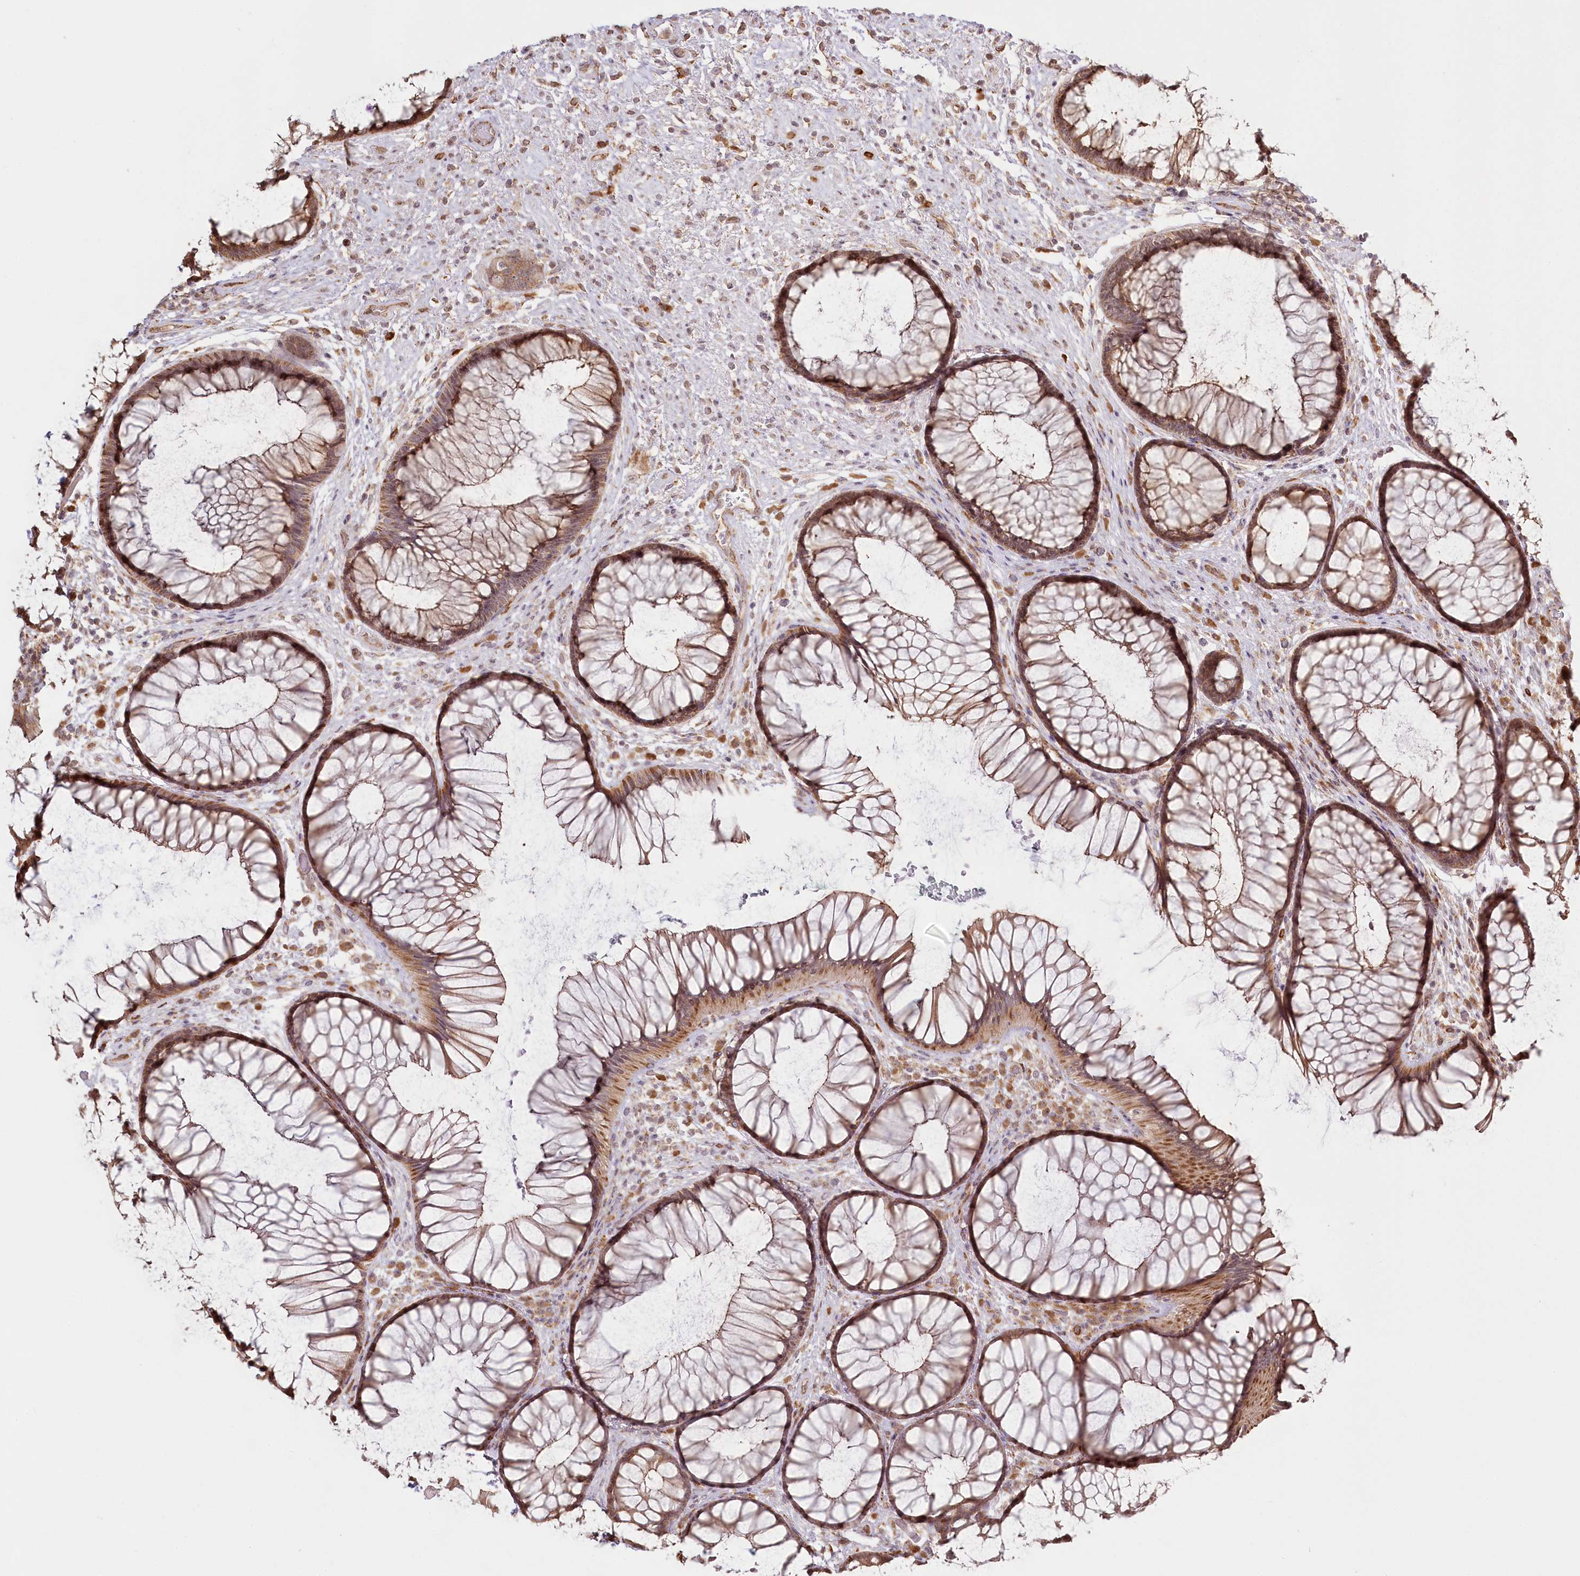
{"staining": {"intensity": "moderate", "quantity": ">75%", "location": "cytoplasmic/membranous,nuclear"}, "tissue": "rectum", "cell_type": "Glandular cells", "image_type": "normal", "snomed": [{"axis": "morphology", "description": "Normal tissue, NOS"}, {"axis": "topography", "description": "Rectum"}], "caption": "The immunohistochemical stain shows moderate cytoplasmic/membranous,nuclear positivity in glandular cells of unremarkable rectum. Nuclei are stained in blue.", "gene": "FAM13A", "patient": {"sex": "male", "age": 51}}